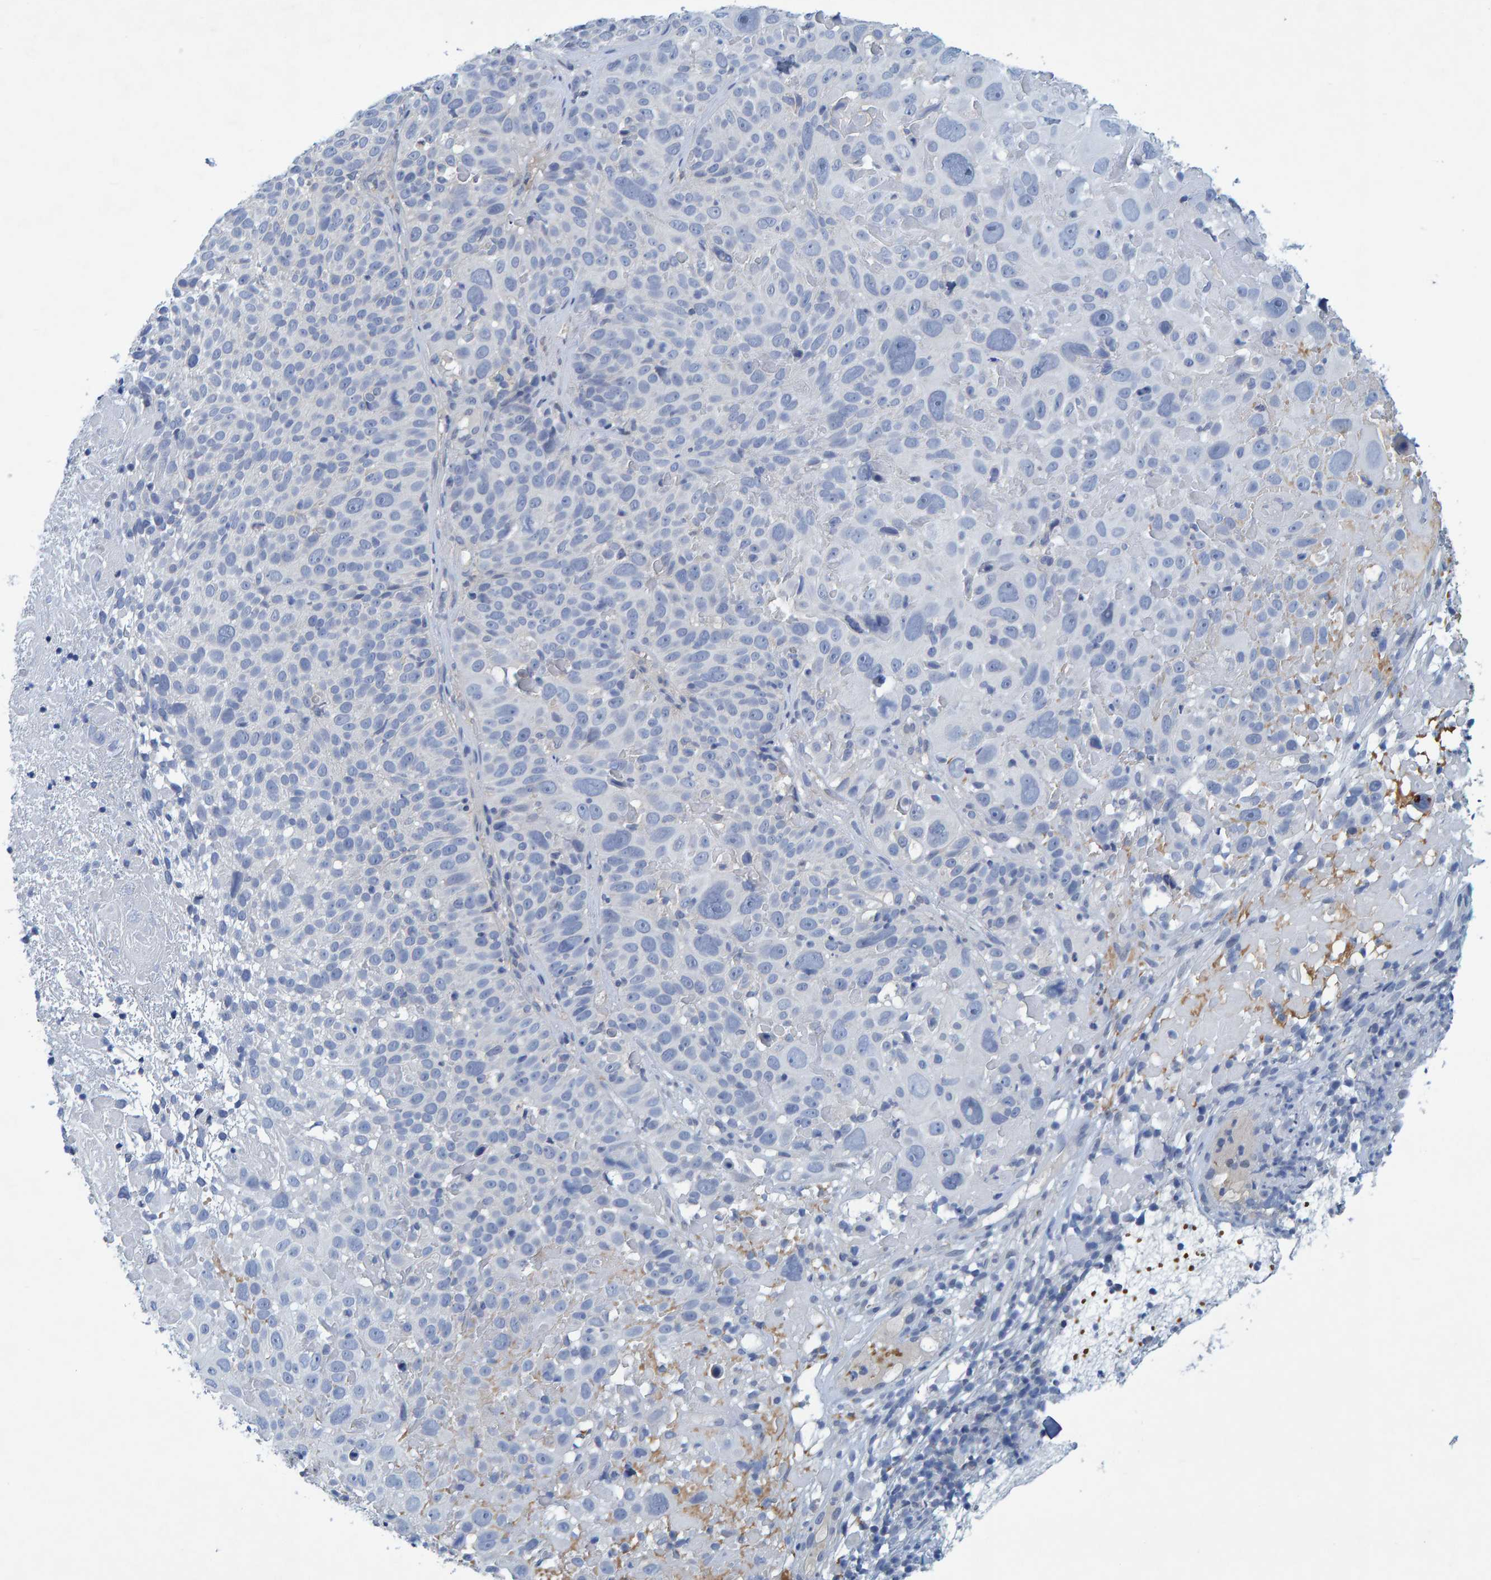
{"staining": {"intensity": "negative", "quantity": "none", "location": "none"}, "tissue": "cervical cancer", "cell_type": "Tumor cells", "image_type": "cancer", "snomed": [{"axis": "morphology", "description": "Squamous cell carcinoma, NOS"}, {"axis": "topography", "description": "Cervix"}], "caption": "Tumor cells are negative for protein expression in human cervical cancer.", "gene": "ALAD", "patient": {"sex": "female", "age": 74}}